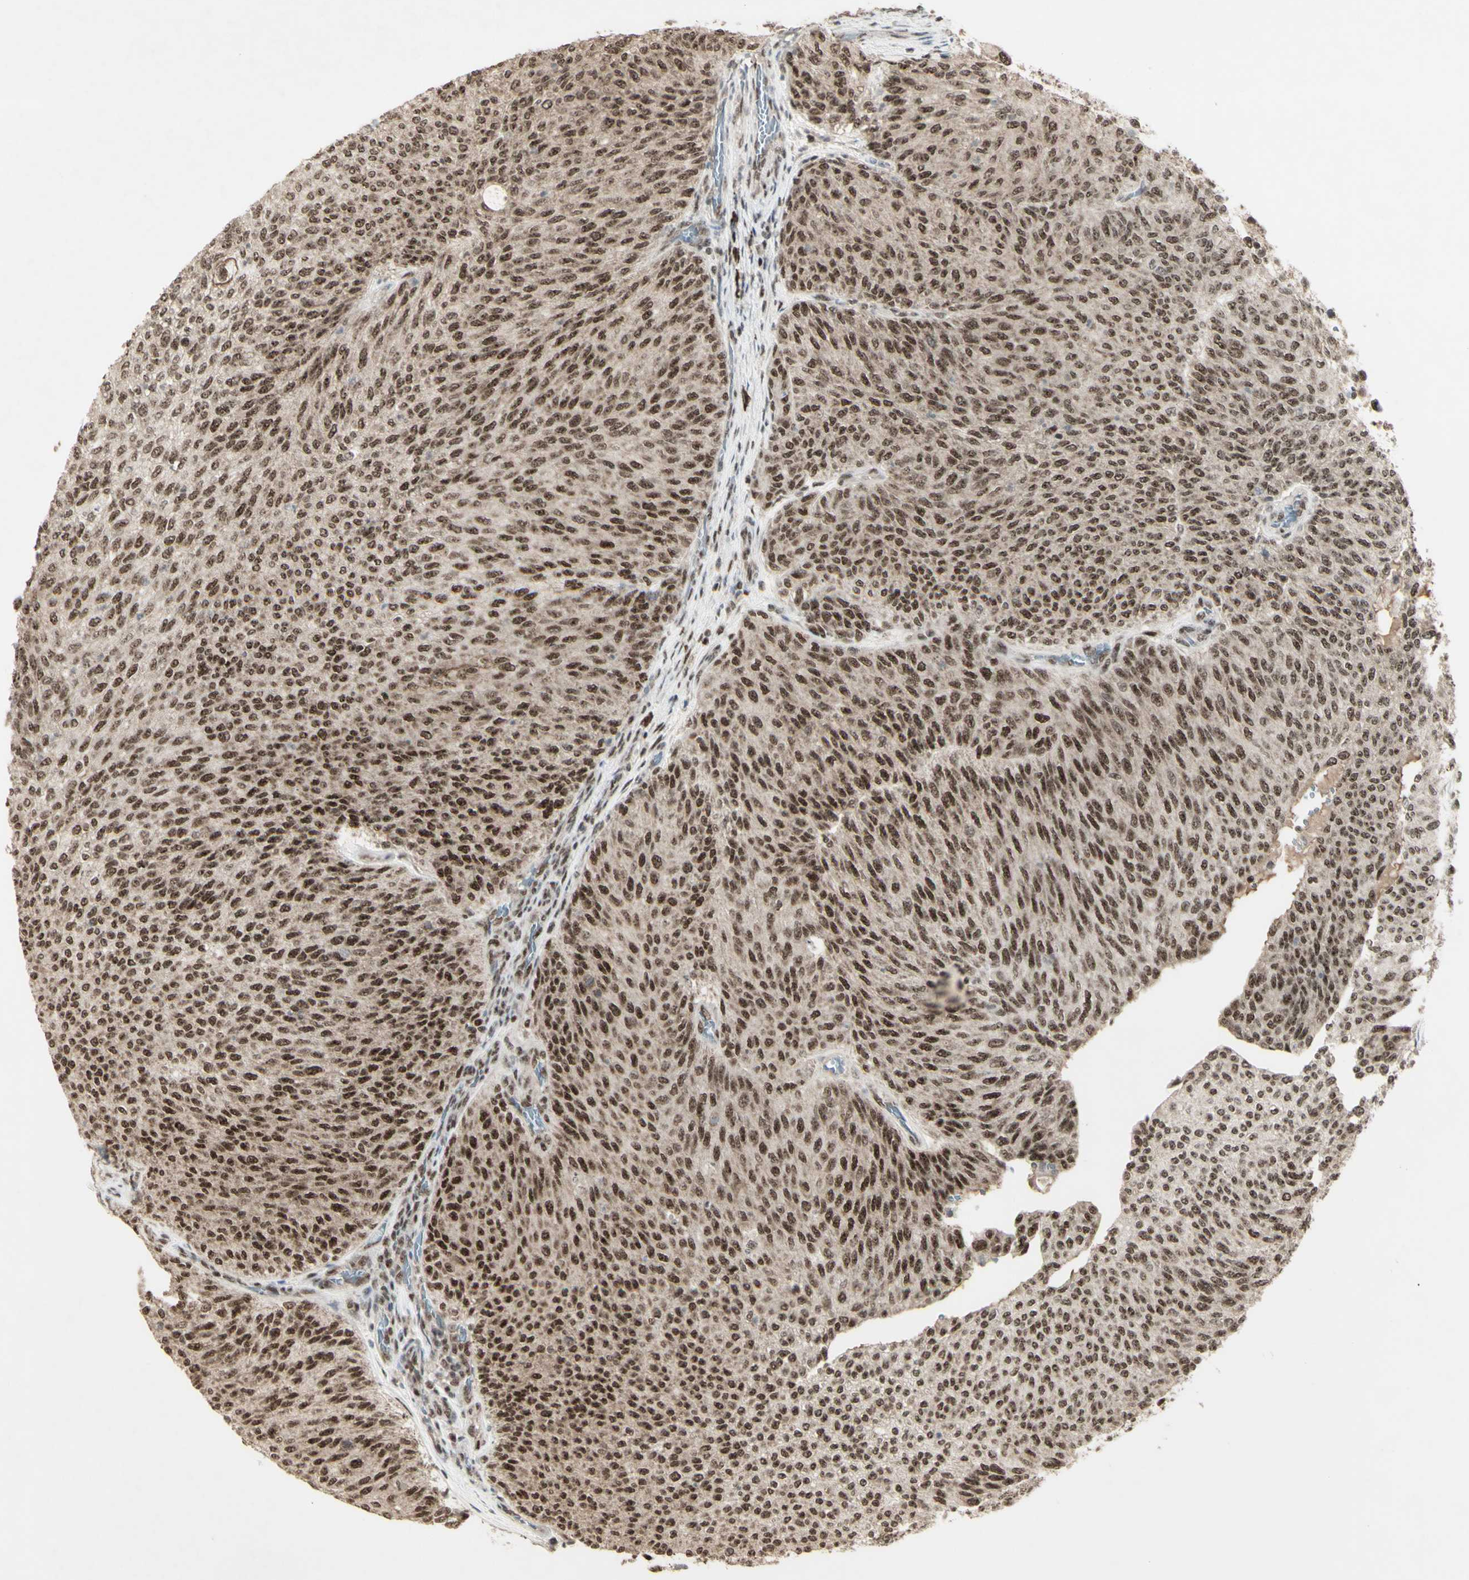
{"staining": {"intensity": "moderate", "quantity": ">75%", "location": "nuclear"}, "tissue": "urothelial cancer", "cell_type": "Tumor cells", "image_type": "cancer", "snomed": [{"axis": "morphology", "description": "Urothelial carcinoma, Low grade"}, {"axis": "topography", "description": "Urinary bladder"}], "caption": "High-power microscopy captured an IHC micrograph of low-grade urothelial carcinoma, revealing moderate nuclear positivity in about >75% of tumor cells.", "gene": "CCNT1", "patient": {"sex": "female", "age": 79}}